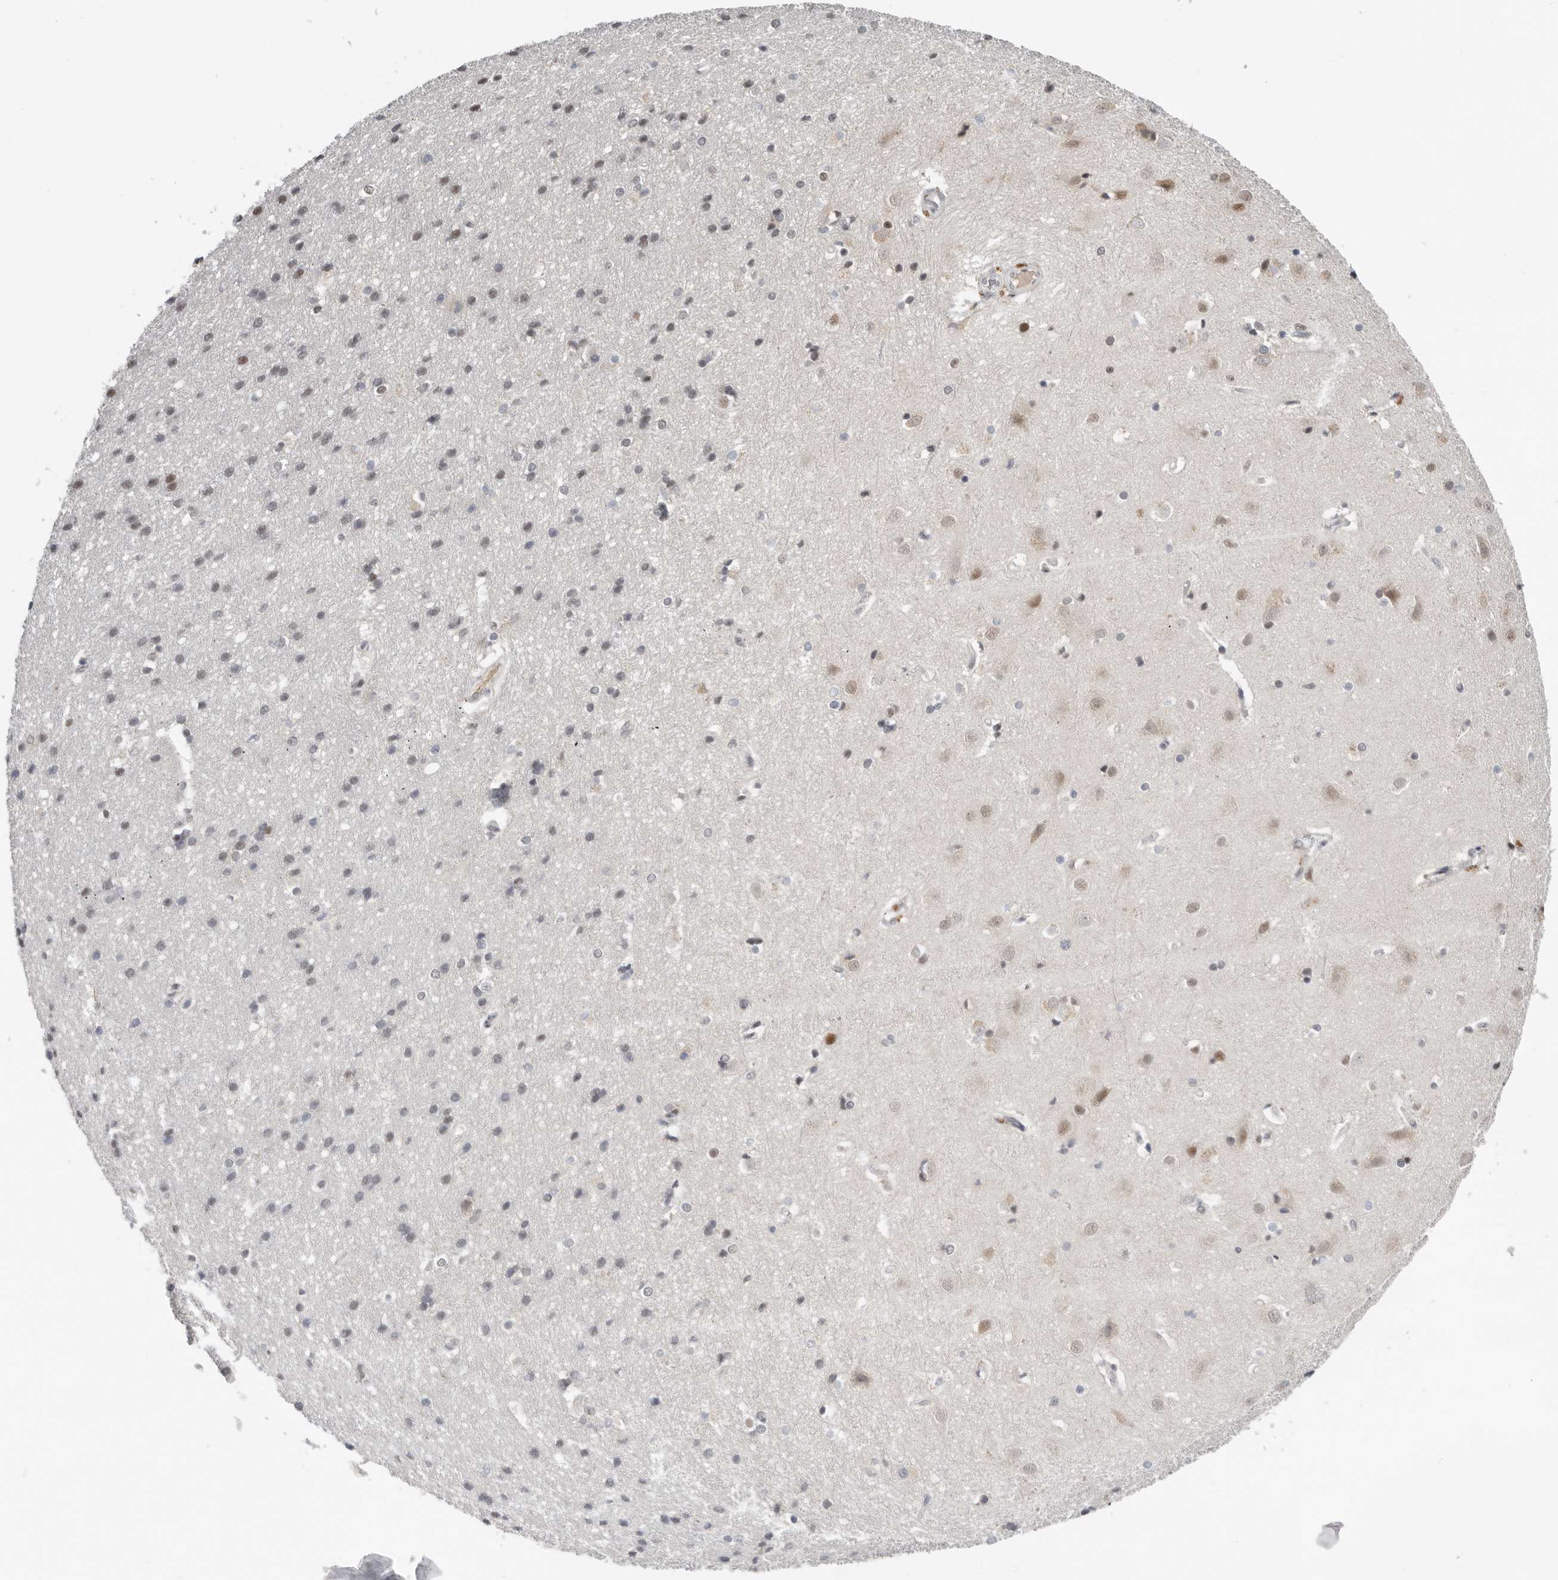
{"staining": {"intensity": "weak", "quantity": ">75%", "location": "nuclear"}, "tissue": "cerebral cortex", "cell_type": "Endothelial cells", "image_type": "normal", "snomed": [{"axis": "morphology", "description": "Normal tissue, NOS"}, {"axis": "topography", "description": "Cerebral cortex"}], "caption": "Immunohistochemical staining of normal human cerebral cortex reveals low levels of weak nuclear expression in about >75% of endothelial cells.", "gene": "BRCA2", "patient": {"sex": "male", "age": 54}}